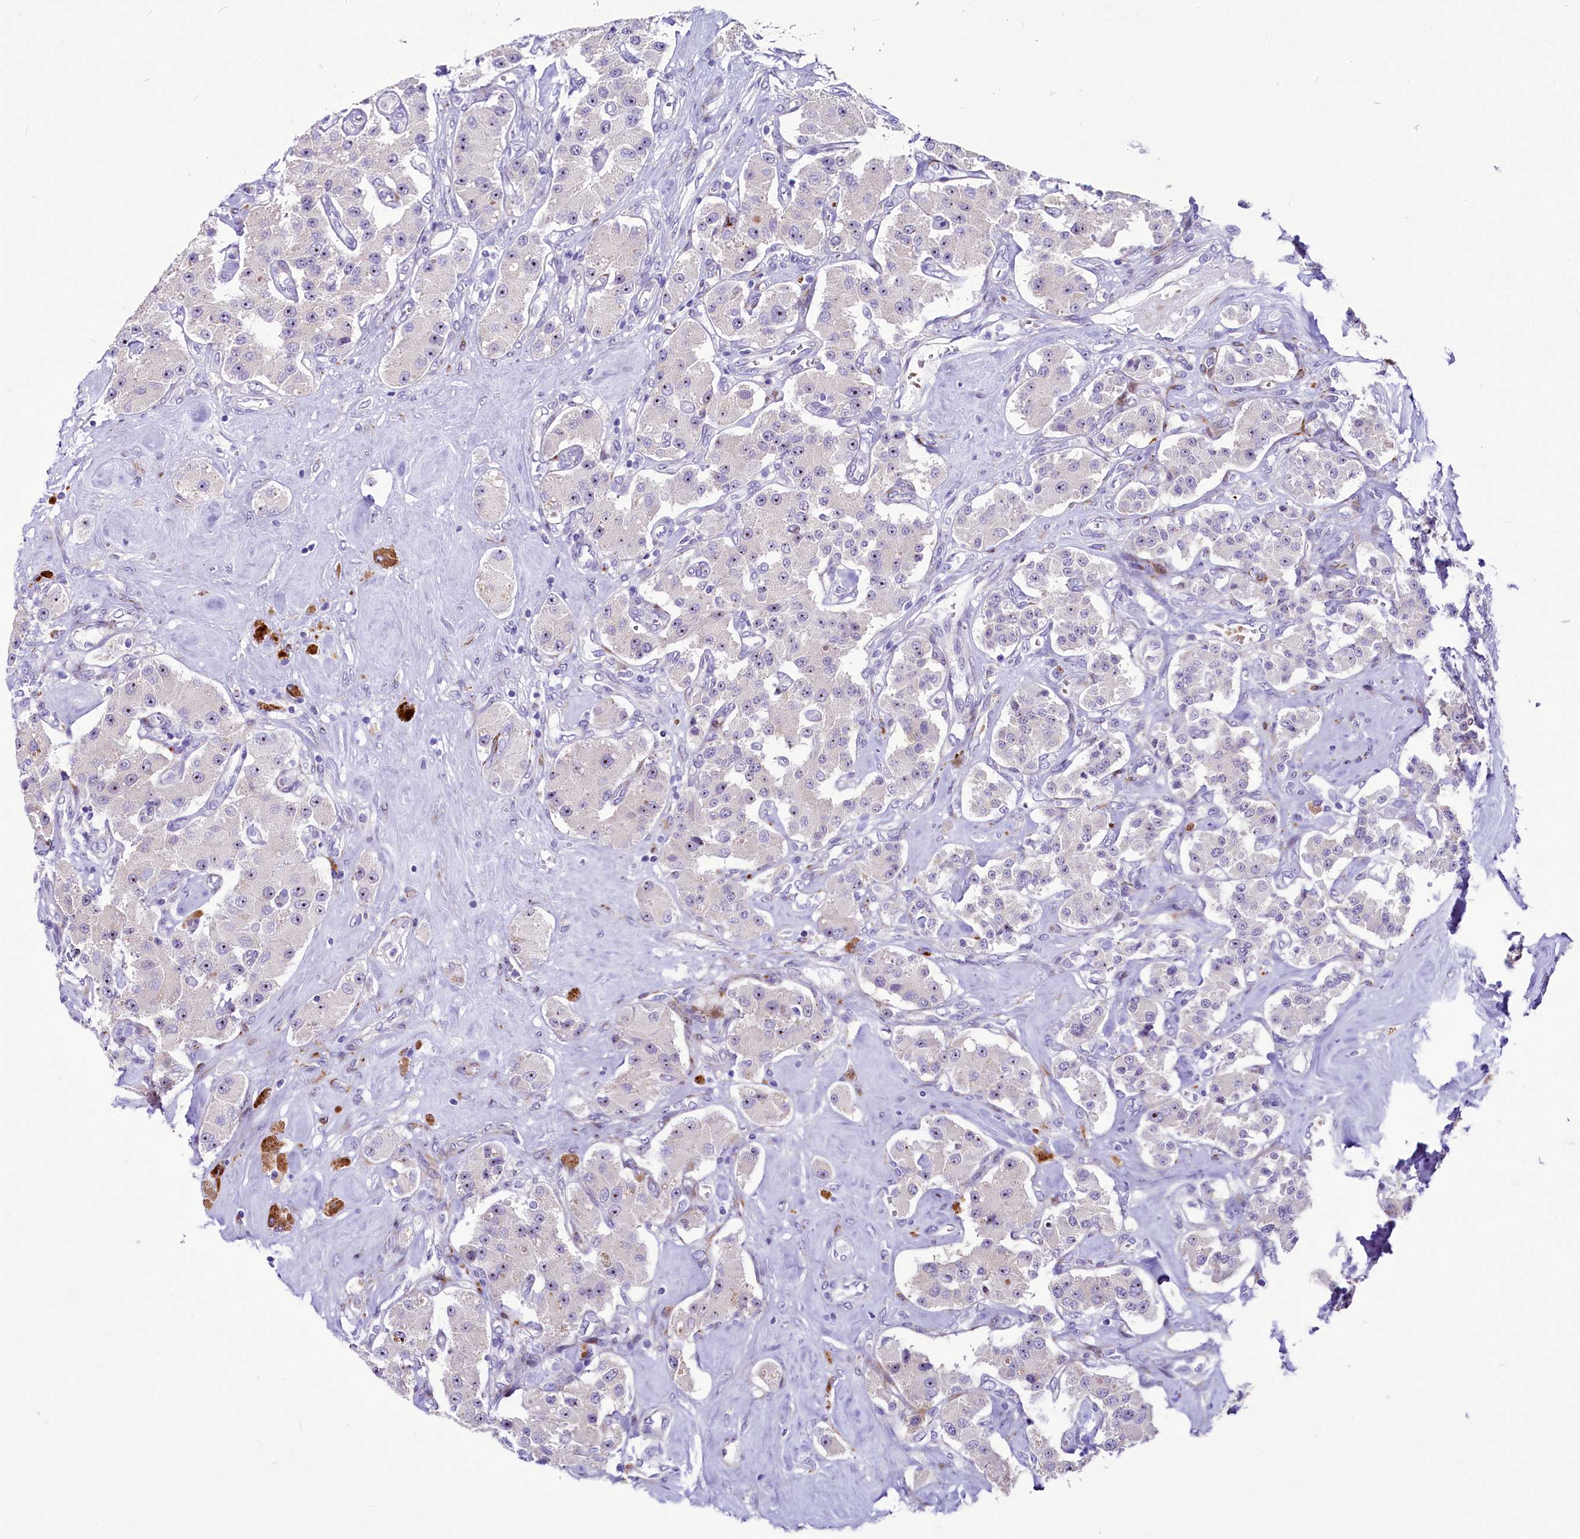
{"staining": {"intensity": "moderate", "quantity": "<25%", "location": "nuclear"}, "tissue": "carcinoid", "cell_type": "Tumor cells", "image_type": "cancer", "snomed": [{"axis": "morphology", "description": "Carcinoid, malignant, NOS"}, {"axis": "topography", "description": "Pancreas"}], "caption": "An image of malignant carcinoid stained for a protein shows moderate nuclear brown staining in tumor cells. The protein is shown in brown color, while the nuclei are stained blue.", "gene": "SH3TC2", "patient": {"sex": "male", "age": 41}}